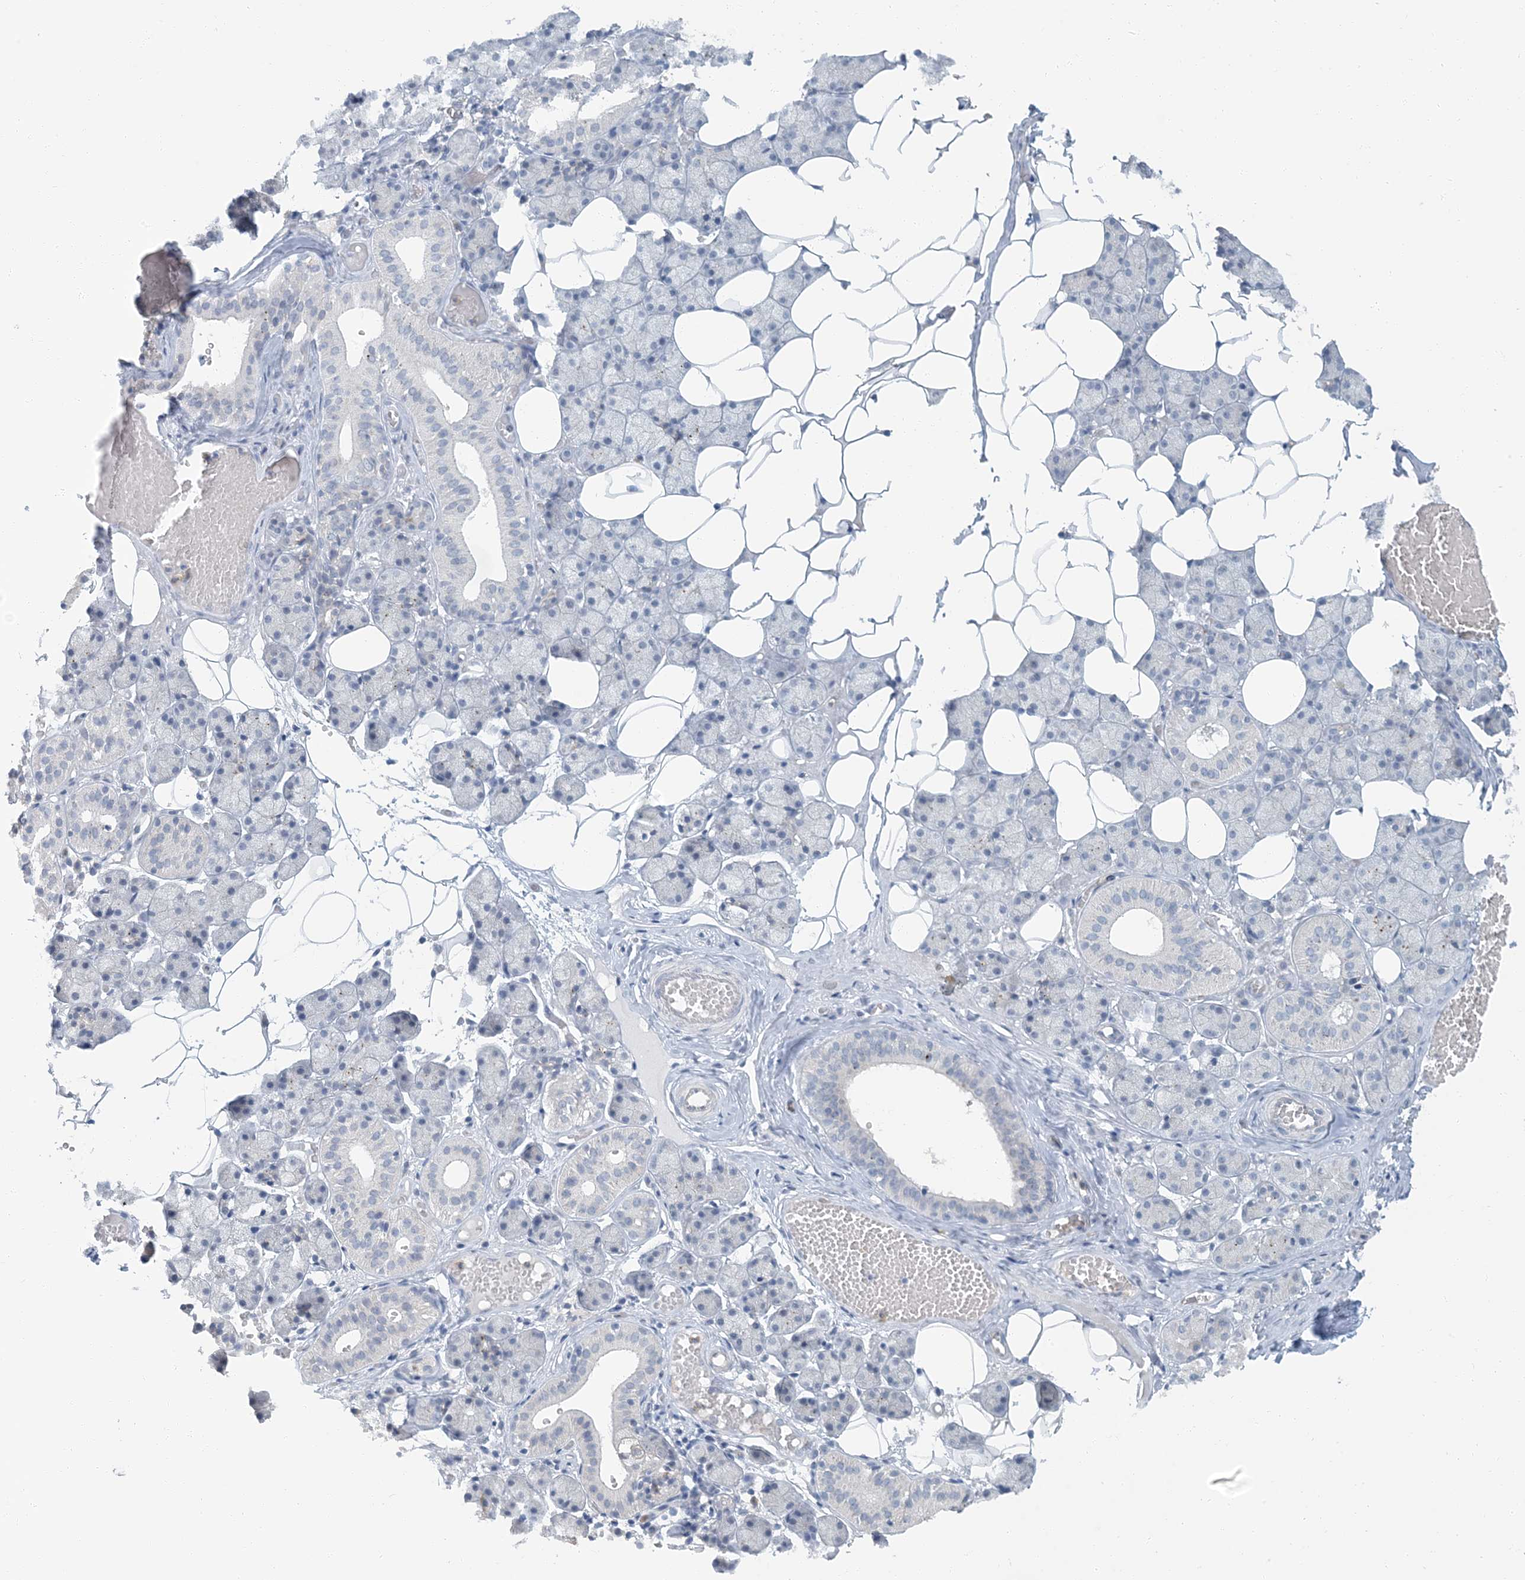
{"staining": {"intensity": "negative", "quantity": "none", "location": "none"}, "tissue": "salivary gland", "cell_type": "Glandular cells", "image_type": "normal", "snomed": [{"axis": "morphology", "description": "Normal tissue, NOS"}, {"axis": "topography", "description": "Salivary gland"}], "caption": "Immunohistochemistry micrograph of normal salivary gland: human salivary gland stained with DAB demonstrates no significant protein staining in glandular cells. The staining is performed using DAB brown chromogen with nuclei counter-stained in using hematoxylin.", "gene": "EPHA4", "patient": {"sex": "female", "age": 33}}